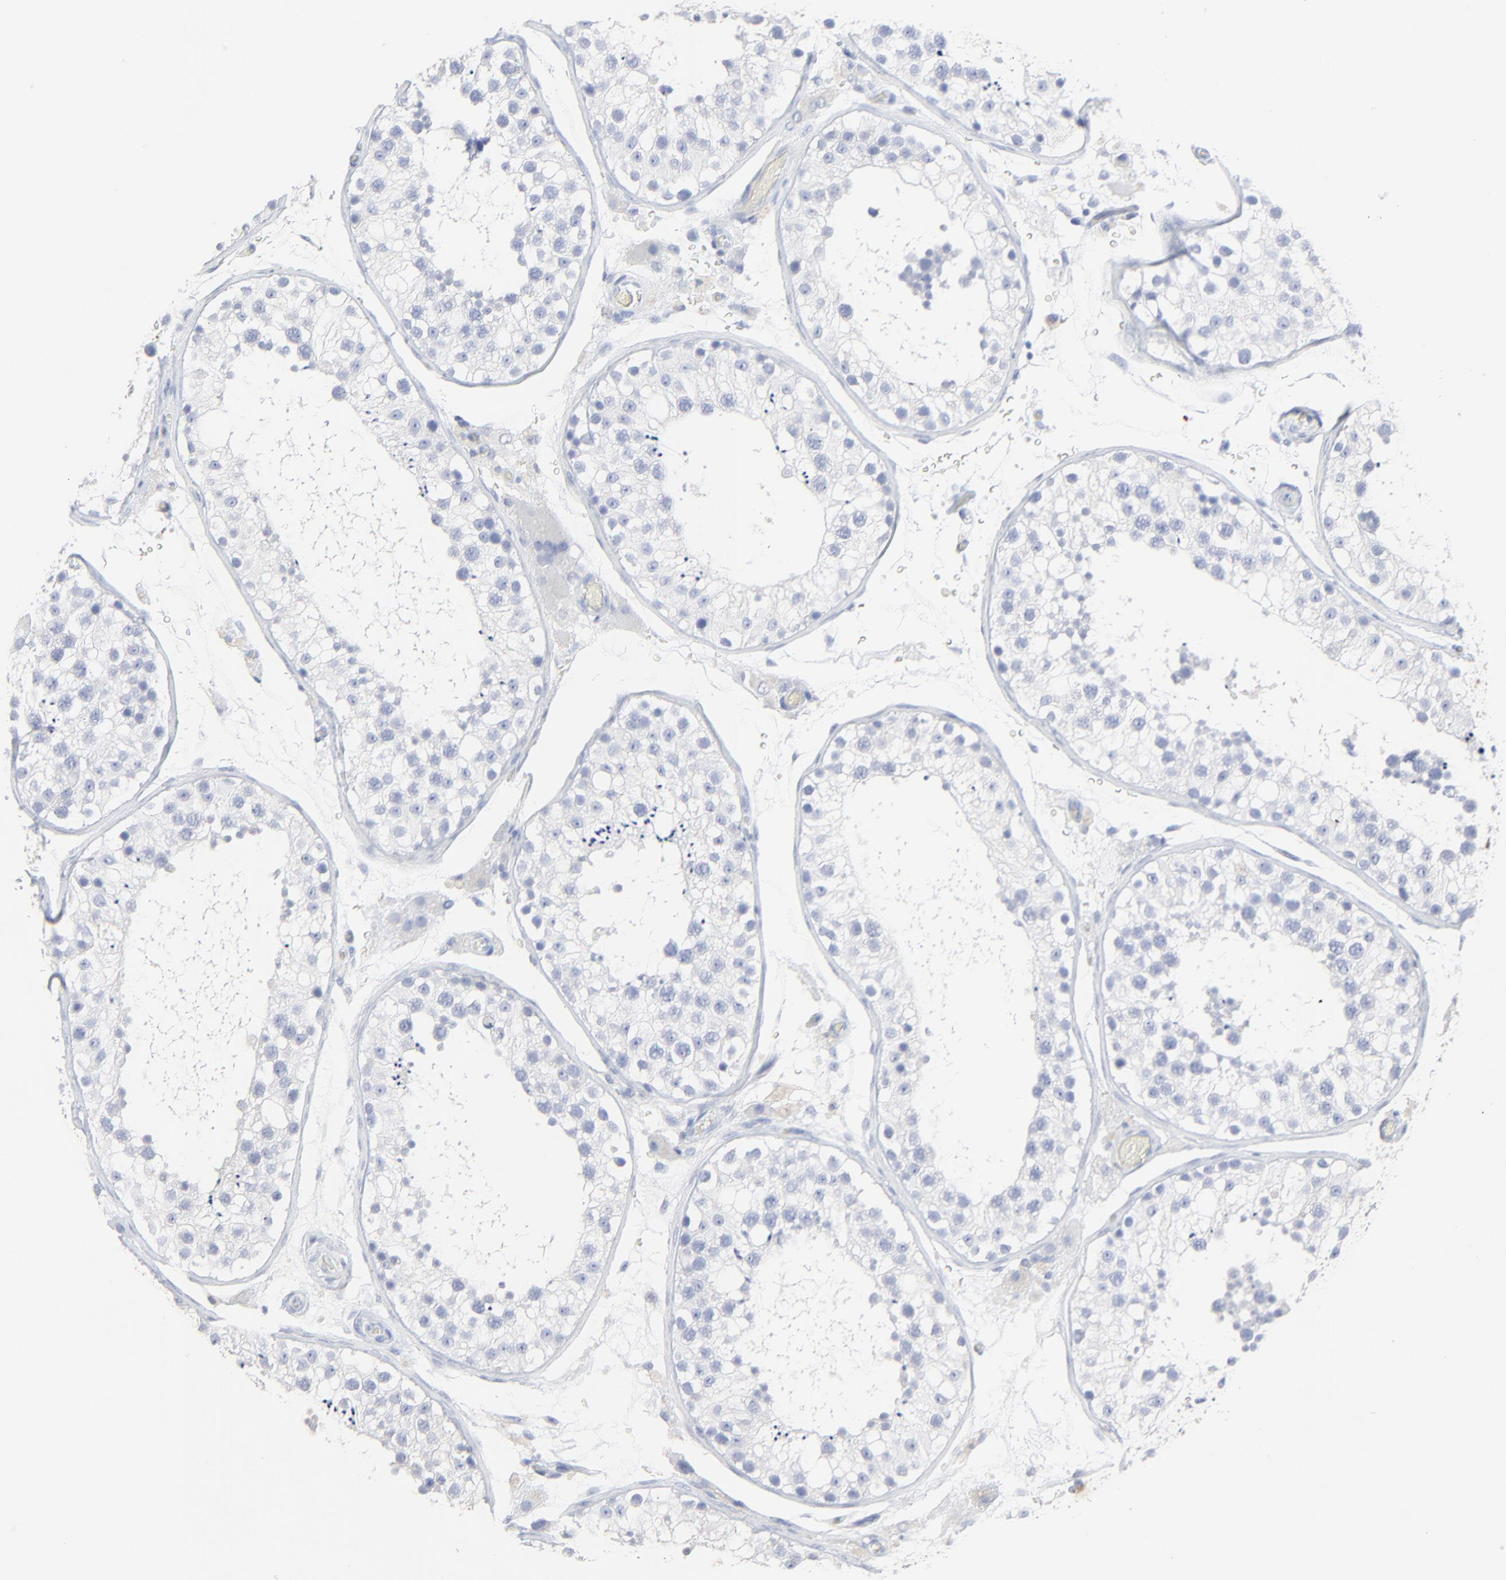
{"staining": {"intensity": "negative", "quantity": "none", "location": "none"}, "tissue": "testis", "cell_type": "Cells in seminiferous ducts", "image_type": "normal", "snomed": [{"axis": "morphology", "description": "Normal tissue, NOS"}, {"axis": "topography", "description": "Testis"}], "caption": "An IHC photomicrograph of benign testis is shown. There is no staining in cells in seminiferous ducts of testis. The staining was performed using DAB to visualize the protein expression in brown, while the nuclei were stained in blue with hematoxylin (Magnification: 20x).", "gene": "LCN2", "patient": {"sex": "male", "age": 26}}